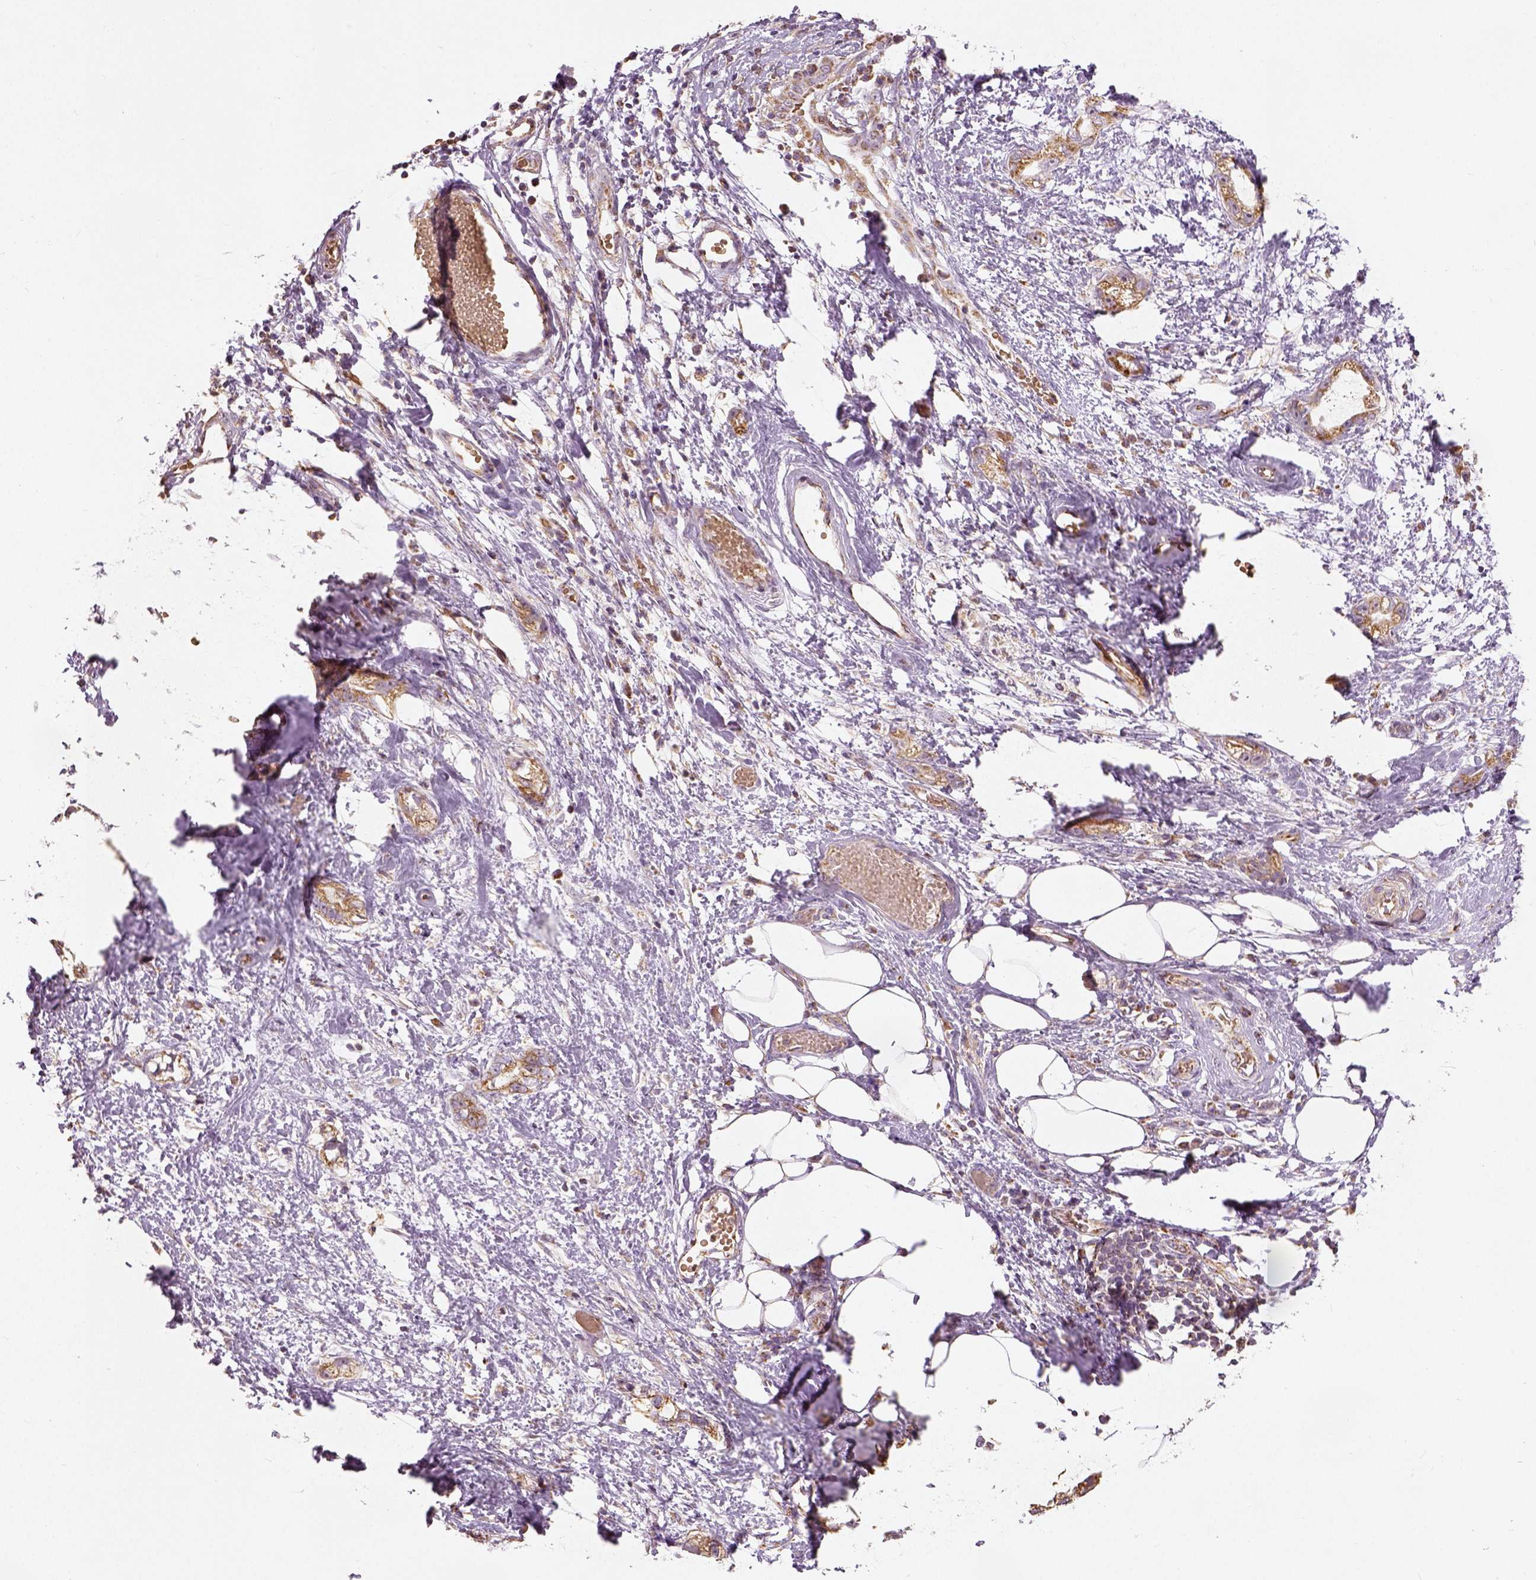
{"staining": {"intensity": "moderate", "quantity": ">75%", "location": "cytoplasmic/membranous"}, "tissue": "stomach cancer", "cell_type": "Tumor cells", "image_type": "cancer", "snomed": [{"axis": "morphology", "description": "Adenocarcinoma, NOS"}, {"axis": "topography", "description": "Stomach"}], "caption": "Immunohistochemical staining of stomach cancer demonstrates medium levels of moderate cytoplasmic/membranous protein staining in approximately >75% of tumor cells.", "gene": "PGAM5", "patient": {"sex": "male", "age": 55}}